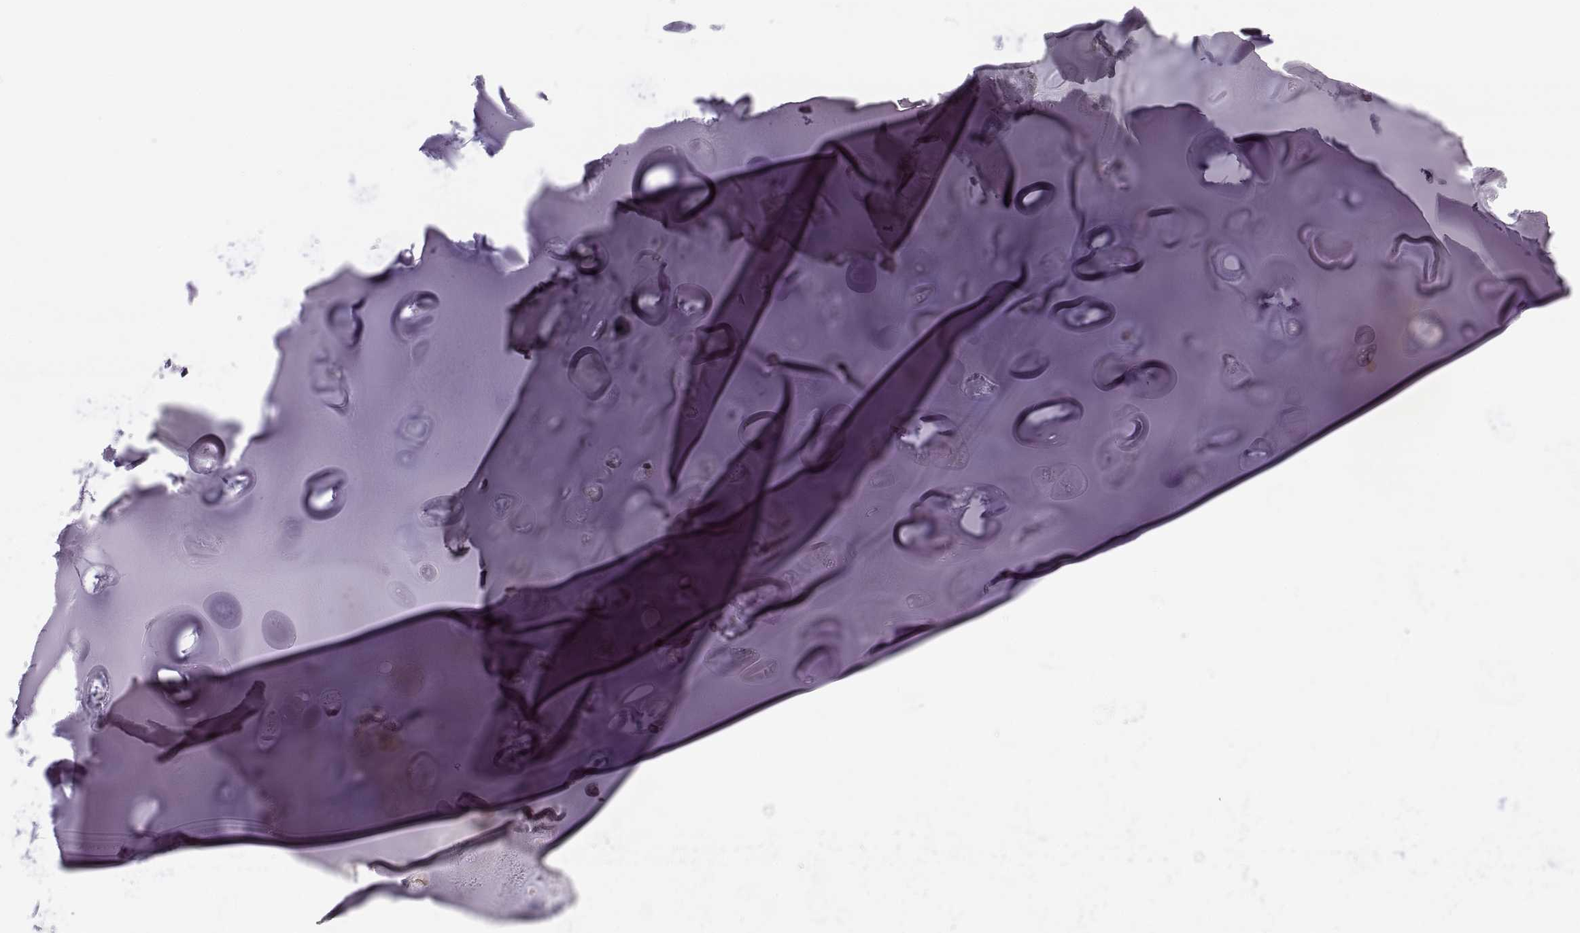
{"staining": {"intensity": "negative", "quantity": "none", "location": "none"}, "tissue": "soft tissue", "cell_type": "Chondrocytes", "image_type": "normal", "snomed": [{"axis": "morphology", "description": "Normal tissue, NOS"}, {"axis": "topography", "description": "Cartilage tissue"}], "caption": "Immunohistochemical staining of benign human soft tissue reveals no significant positivity in chondrocytes. (DAB (3,3'-diaminobenzidine) IHC visualized using brightfield microscopy, high magnification).", "gene": "PAX2", "patient": {"sex": "male", "age": 81}}